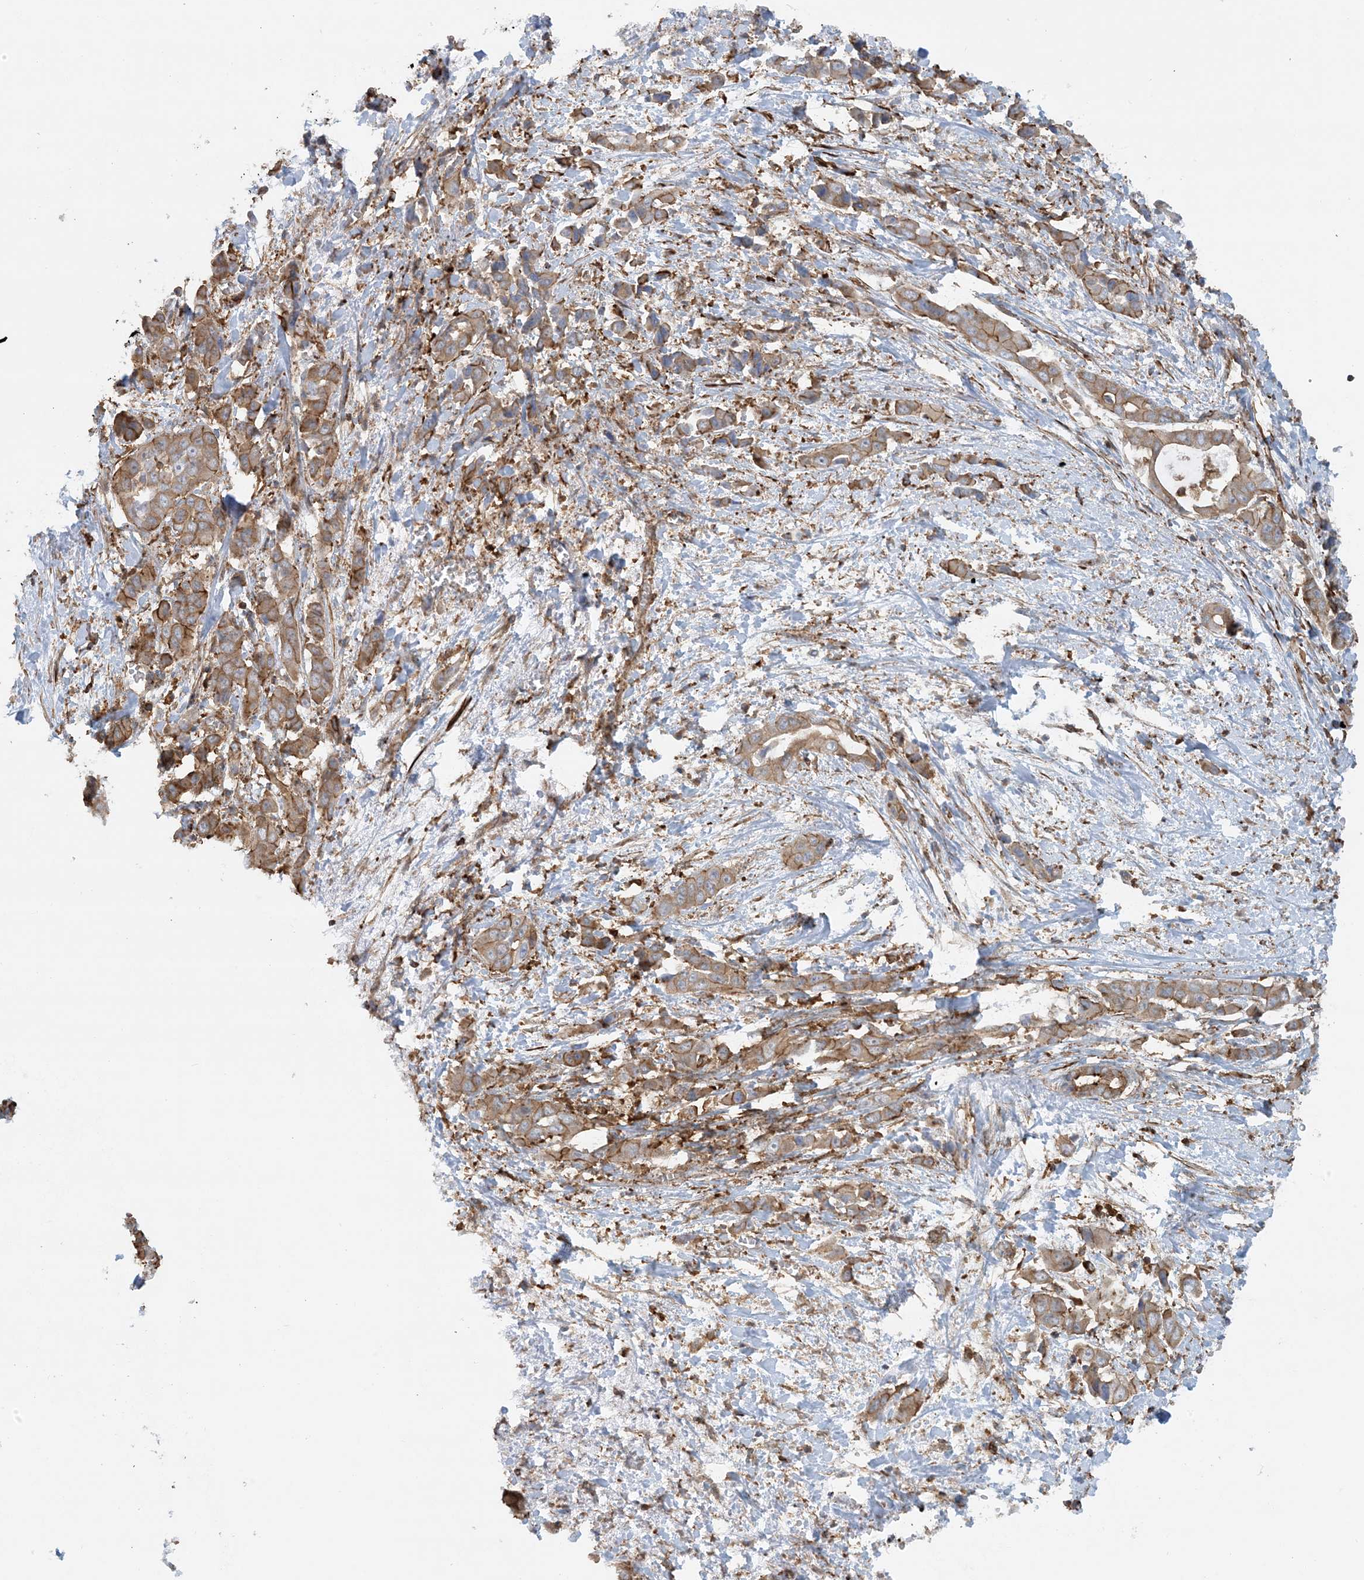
{"staining": {"intensity": "moderate", "quantity": ">75%", "location": "cytoplasmic/membranous"}, "tissue": "liver cancer", "cell_type": "Tumor cells", "image_type": "cancer", "snomed": [{"axis": "morphology", "description": "Cholangiocarcinoma"}, {"axis": "topography", "description": "Liver"}], "caption": "Brown immunohistochemical staining in human liver cancer displays moderate cytoplasmic/membranous expression in approximately >75% of tumor cells.", "gene": "STAM2", "patient": {"sex": "female", "age": 52}}